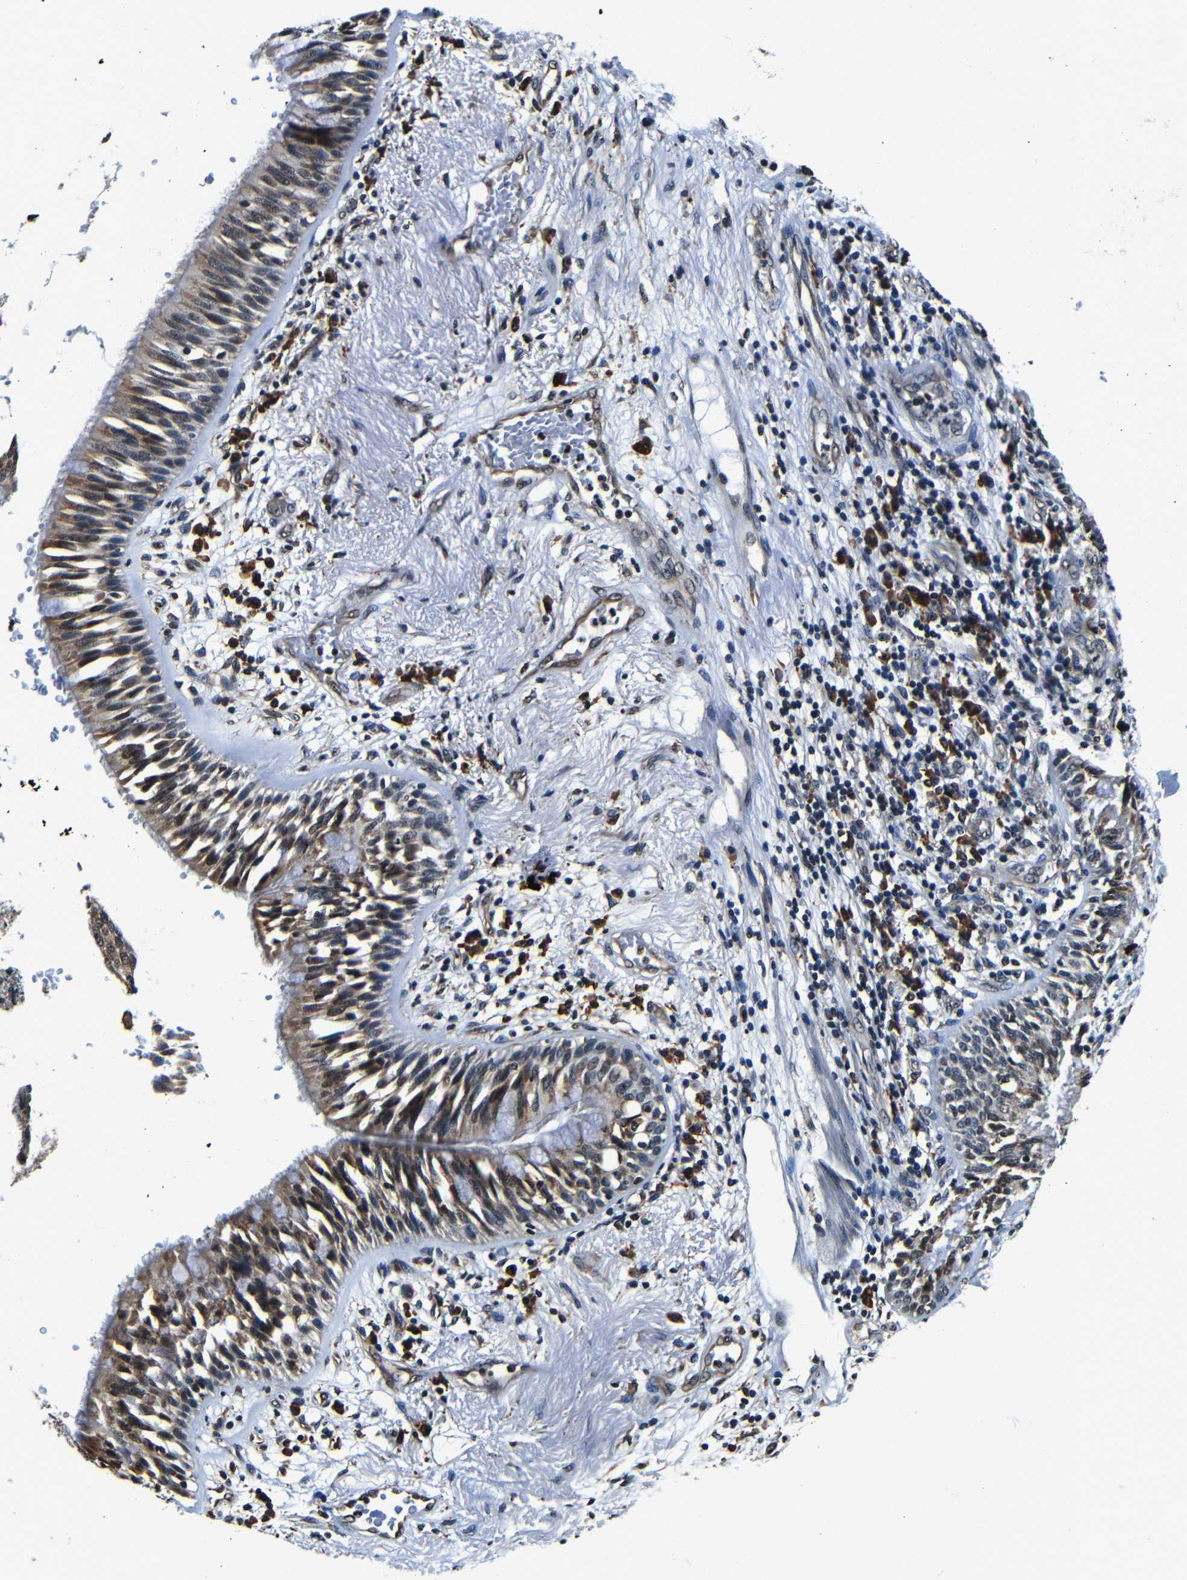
{"staining": {"intensity": "moderate", "quantity": "25%-75%", "location": "cytoplasmic/membranous,nuclear"}, "tissue": "bronchus", "cell_type": "Respiratory epithelial cells", "image_type": "normal", "snomed": [{"axis": "morphology", "description": "Normal tissue, NOS"}, {"axis": "morphology", "description": "Adenocarcinoma, NOS"}, {"axis": "morphology", "description": "Adenocarcinoma, metastatic, NOS"}, {"axis": "topography", "description": "Lymph node"}, {"axis": "topography", "description": "Bronchus"}, {"axis": "topography", "description": "Lung"}], "caption": "High-magnification brightfield microscopy of benign bronchus stained with DAB (brown) and counterstained with hematoxylin (blue). respiratory epithelial cells exhibit moderate cytoplasmic/membranous,nuclear positivity is appreciated in about25%-75% of cells. (IHC, brightfield microscopy, high magnification).", "gene": "NCBP3", "patient": {"sex": "female", "age": 54}}